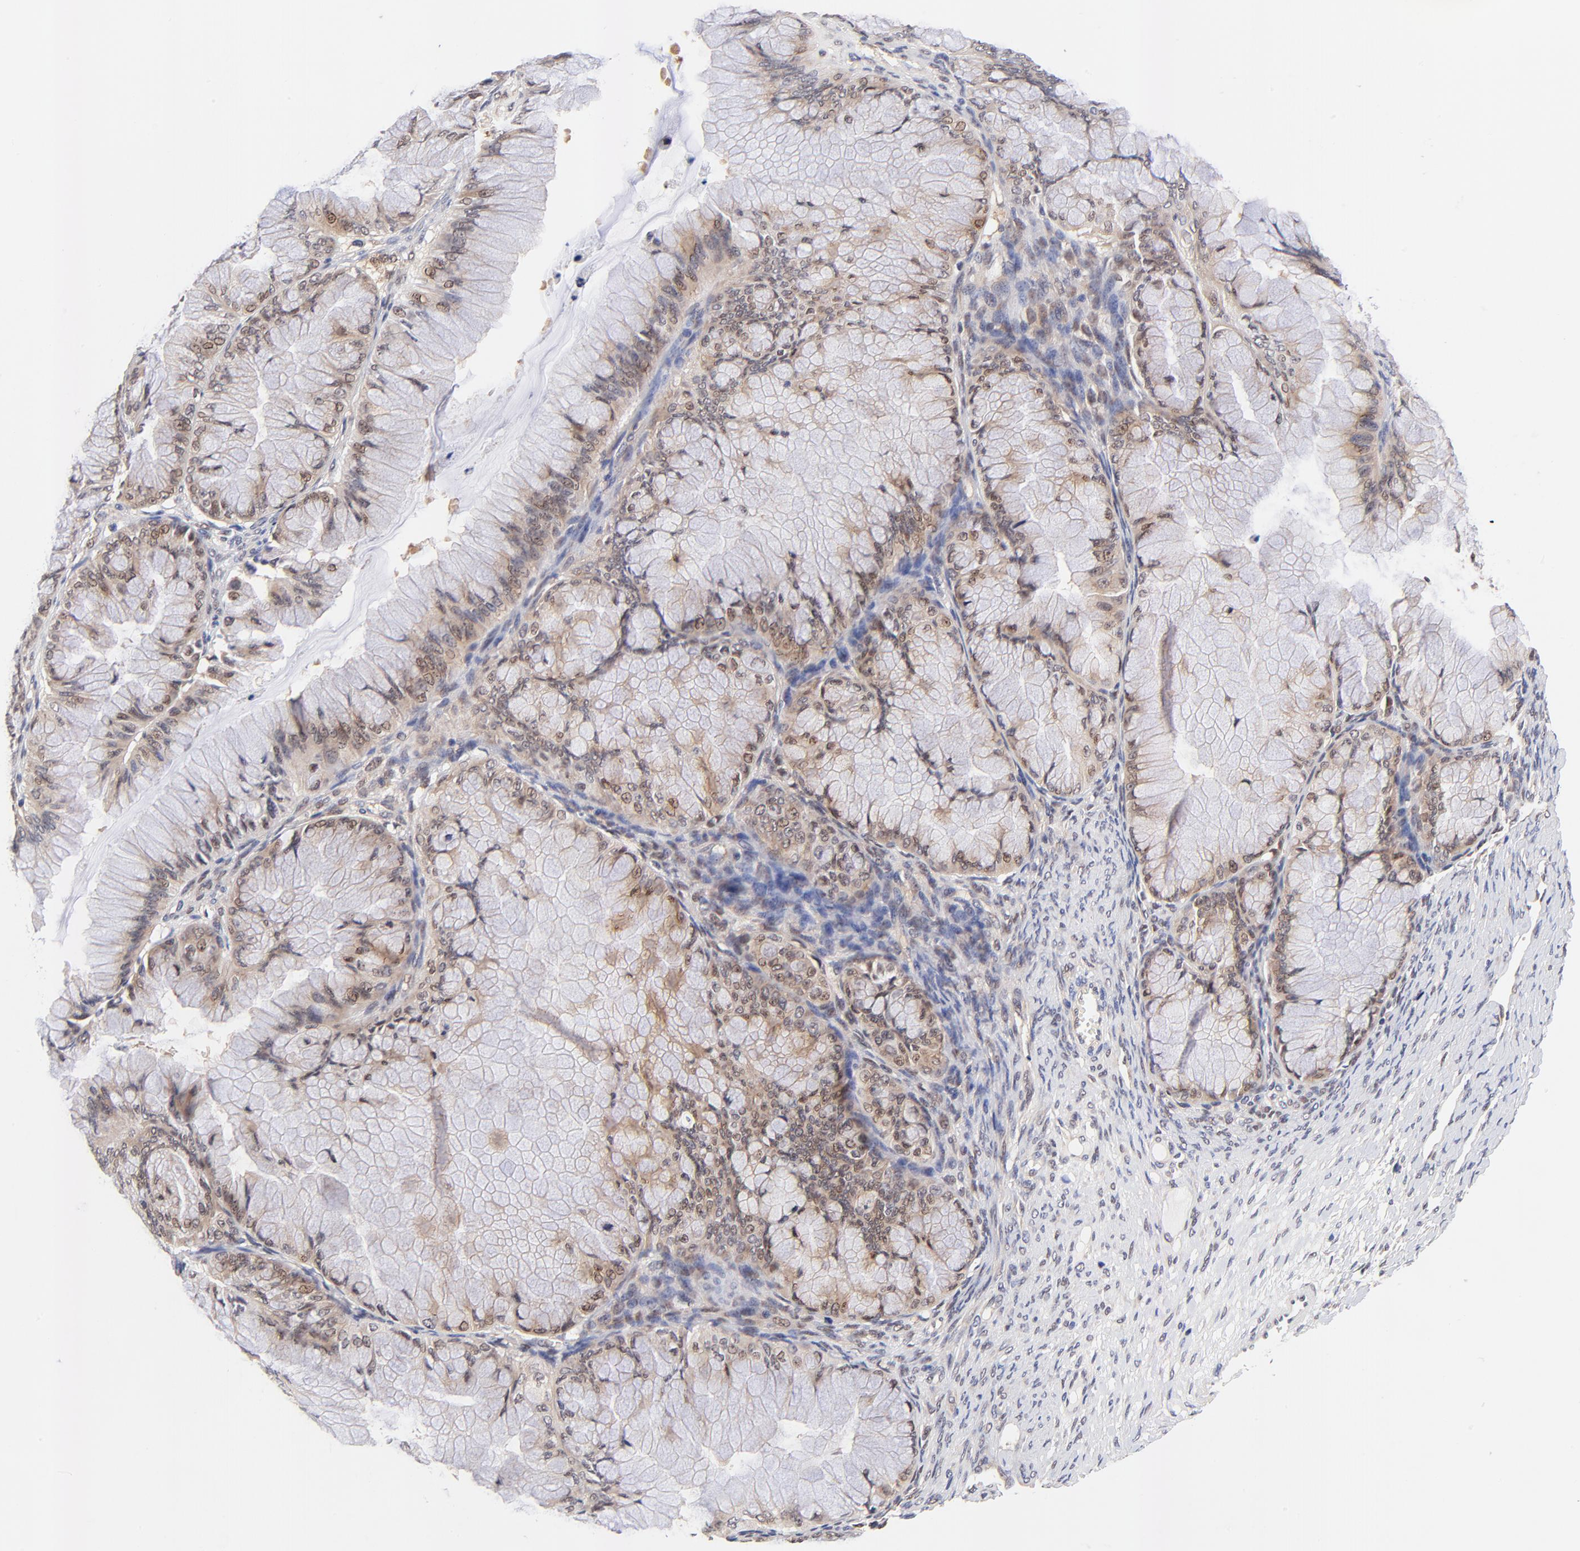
{"staining": {"intensity": "moderate", "quantity": ">75%", "location": "cytoplasmic/membranous,nuclear"}, "tissue": "ovarian cancer", "cell_type": "Tumor cells", "image_type": "cancer", "snomed": [{"axis": "morphology", "description": "Cystadenocarcinoma, mucinous, NOS"}, {"axis": "topography", "description": "Ovary"}], "caption": "Protein expression analysis of human ovarian cancer reveals moderate cytoplasmic/membranous and nuclear positivity in approximately >75% of tumor cells.", "gene": "TXNL1", "patient": {"sex": "female", "age": 63}}